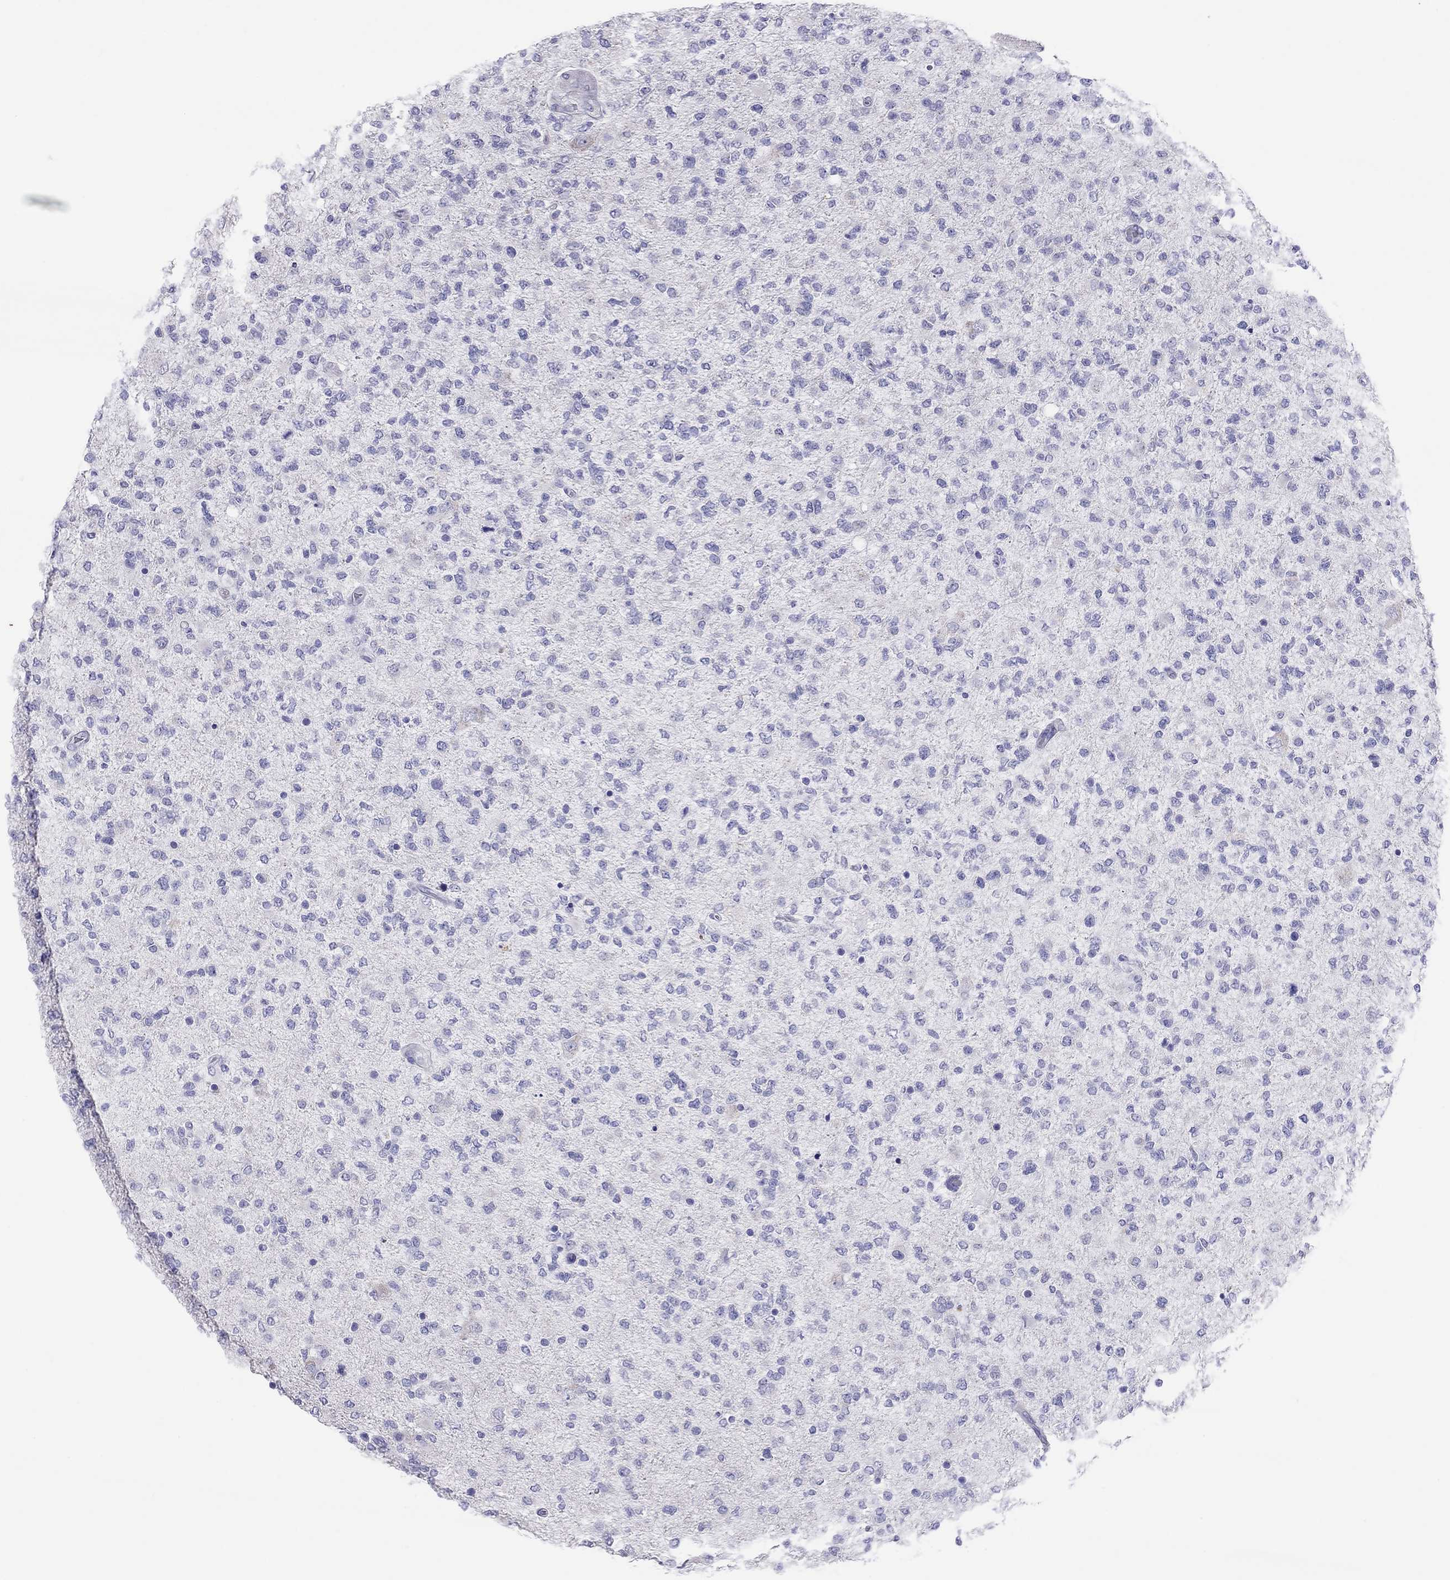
{"staining": {"intensity": "negative", "quantity": "none", "location": "none"}, "tissue": "glioma", "cell_type": "Tumor cells", "image_type": "cancer", "snomed": [{"axis": "morphology", "description": "Glioma, malignant, High grade"}, {"axis": "topography", "description": "Cerebral cortex"}], "caption": "Immunohistochemistry (IHC) image of neoplastic tissue: human glioma stained with DAB (3,3'-diaminobenzidine) shows no significant protein staining in tumor cells.", "gene": "COL9A1", "patient": {"sex": "male", "age": 70}}